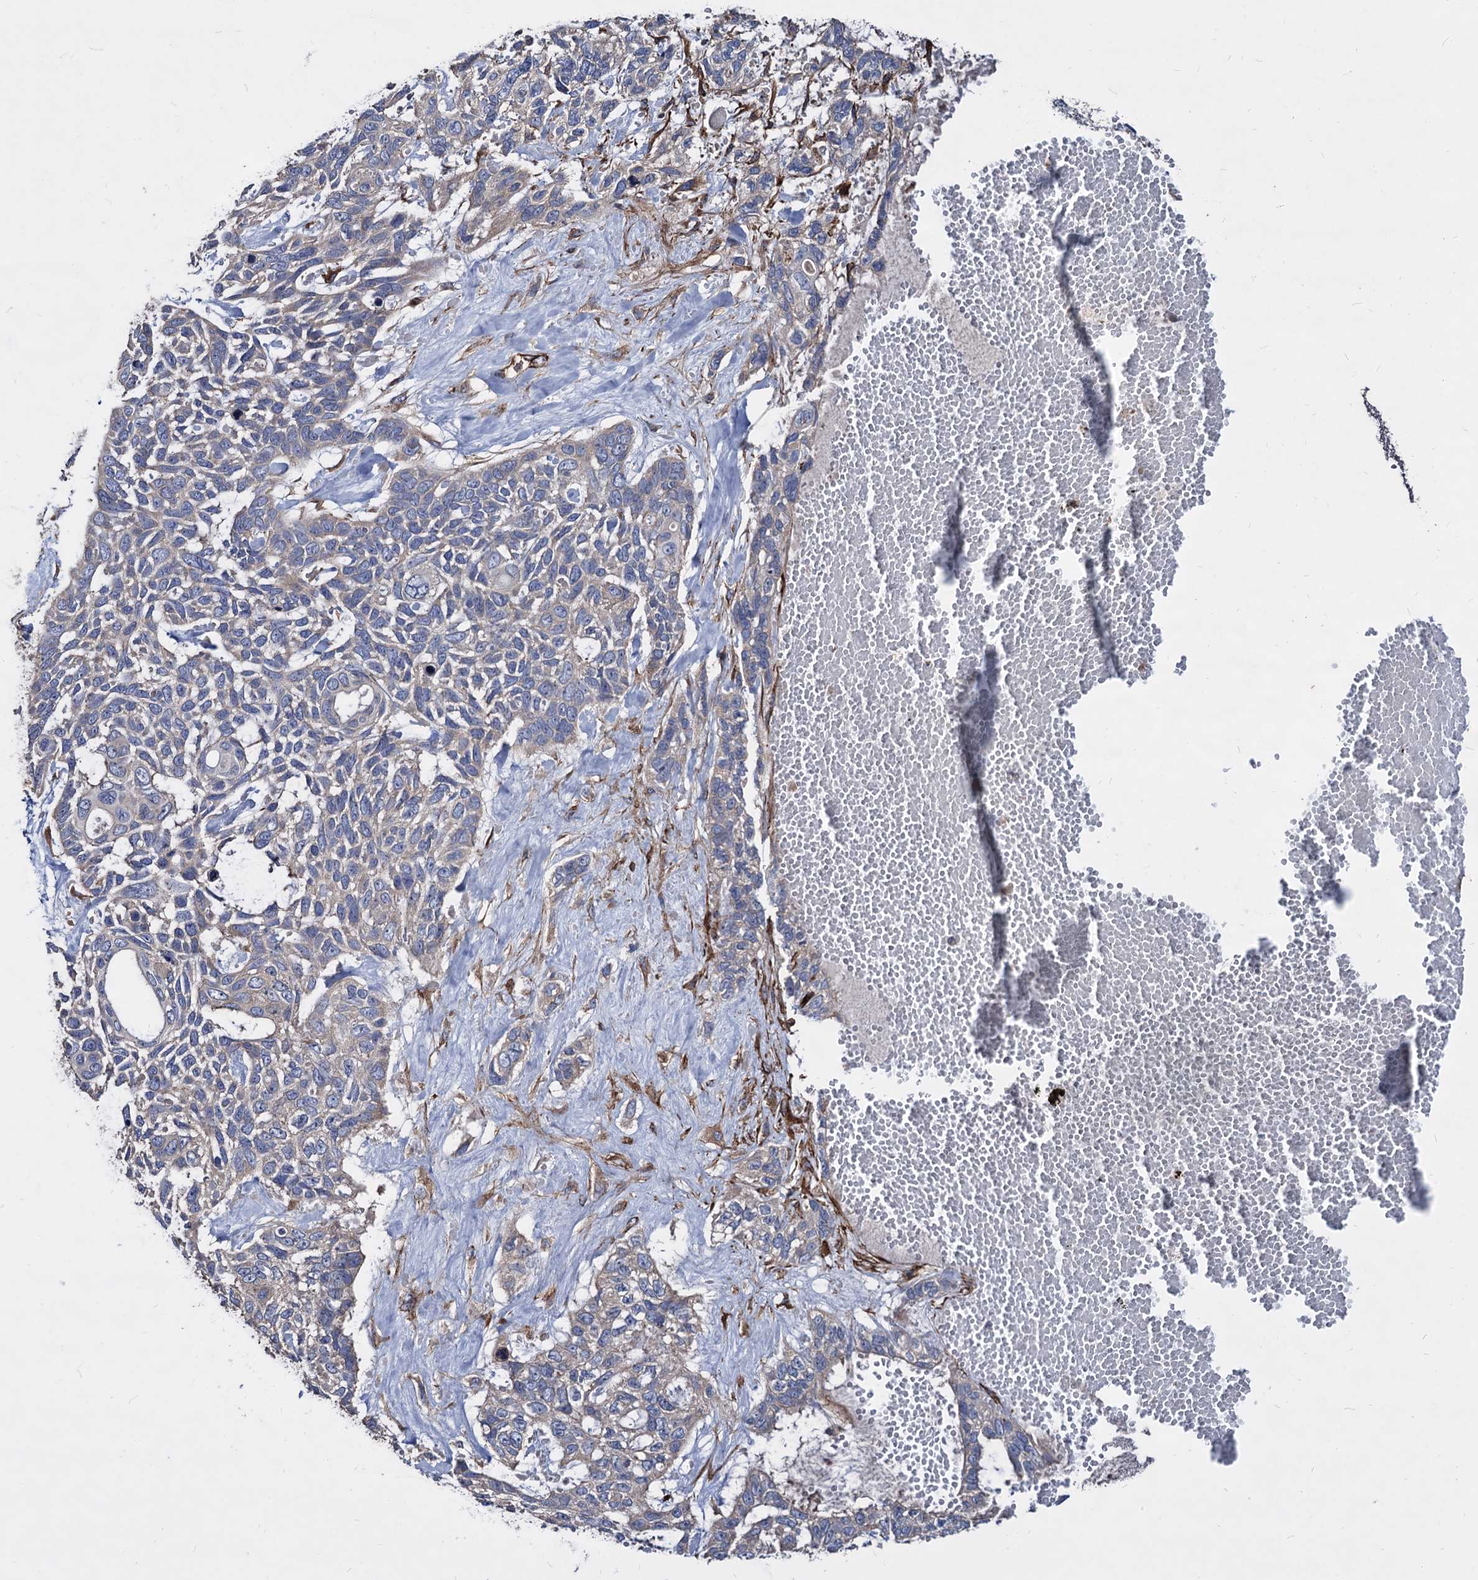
{"staining": {"intensity": "weak", "quantity": "<25%", "location": "cytoplasmic/membranous"}, "tissue": "skin cancer", "cell_type": "Tumor cells", "image_type": "cancer", "snomed": [{"axis": "morphology", "description": "Basal cell carcinoma"}, {"axis": "topography", "description": "Skin"}], "caption": "Image shows no significant protein staining in tumor cells of skin basal cell carcinoma.", "gene": "WDR11", "patient": {"sex": "male", "age": 88}}